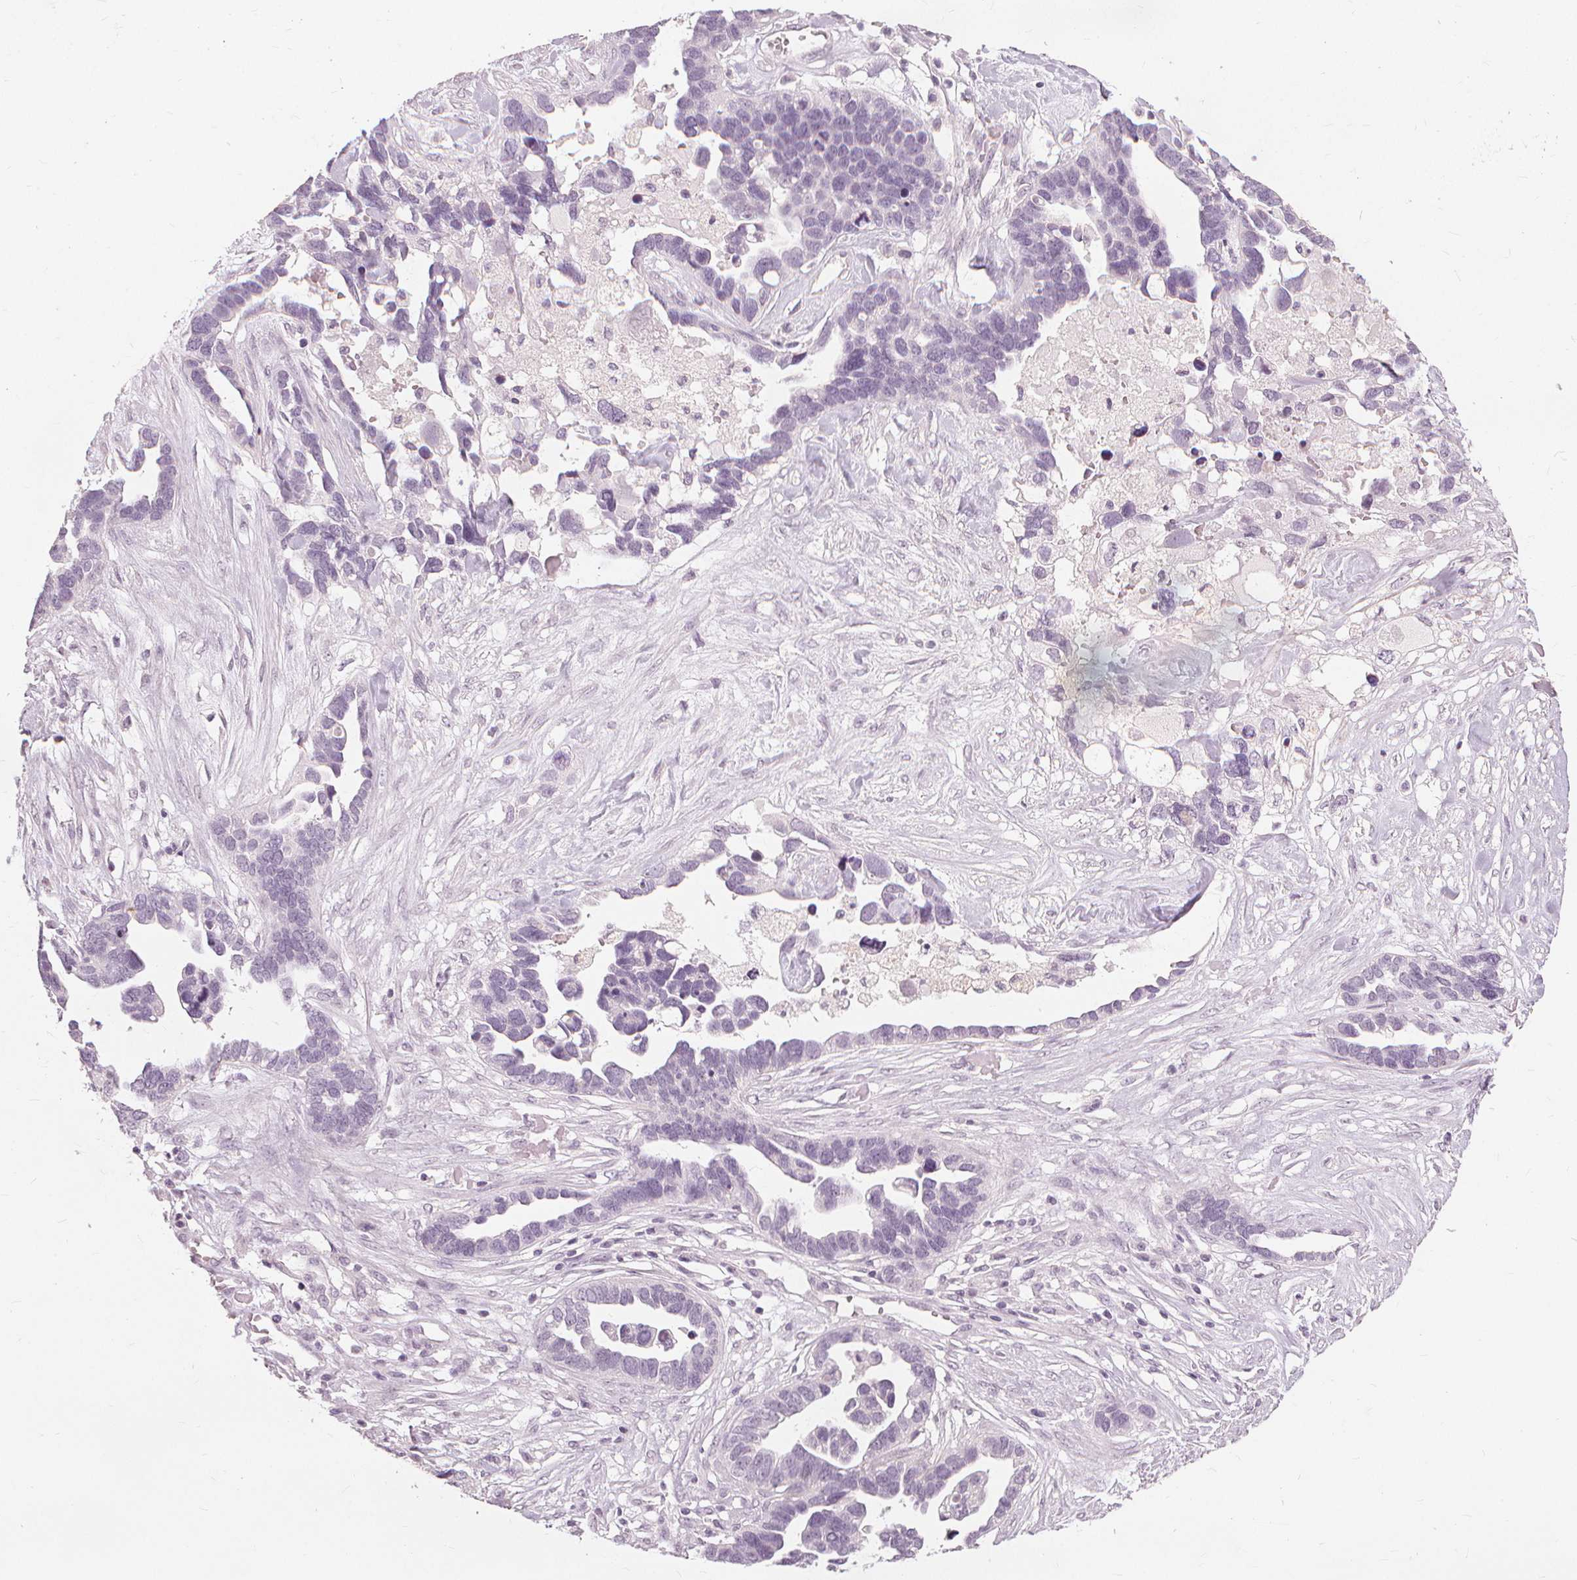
{"staining": {"intensity": "negative", "quantity": "none", "location": "none"}, "tissue": "ovarian cancer", "cell_type": "Tumor cells", "image_type": "cancer", "snomed": [{"axis": "morphology", "description": "Cystadenocarcinoma, serous, NOS"}, {"axis": "topography", "description": "Ovary"}], "caption": "Ovarian serous cystadenocarcinoma was stained to show a protein in brown. There is no significant expression in tumor cells.", "gene": "SFTPD", "patient": {"sex": "female", "age": 54}}